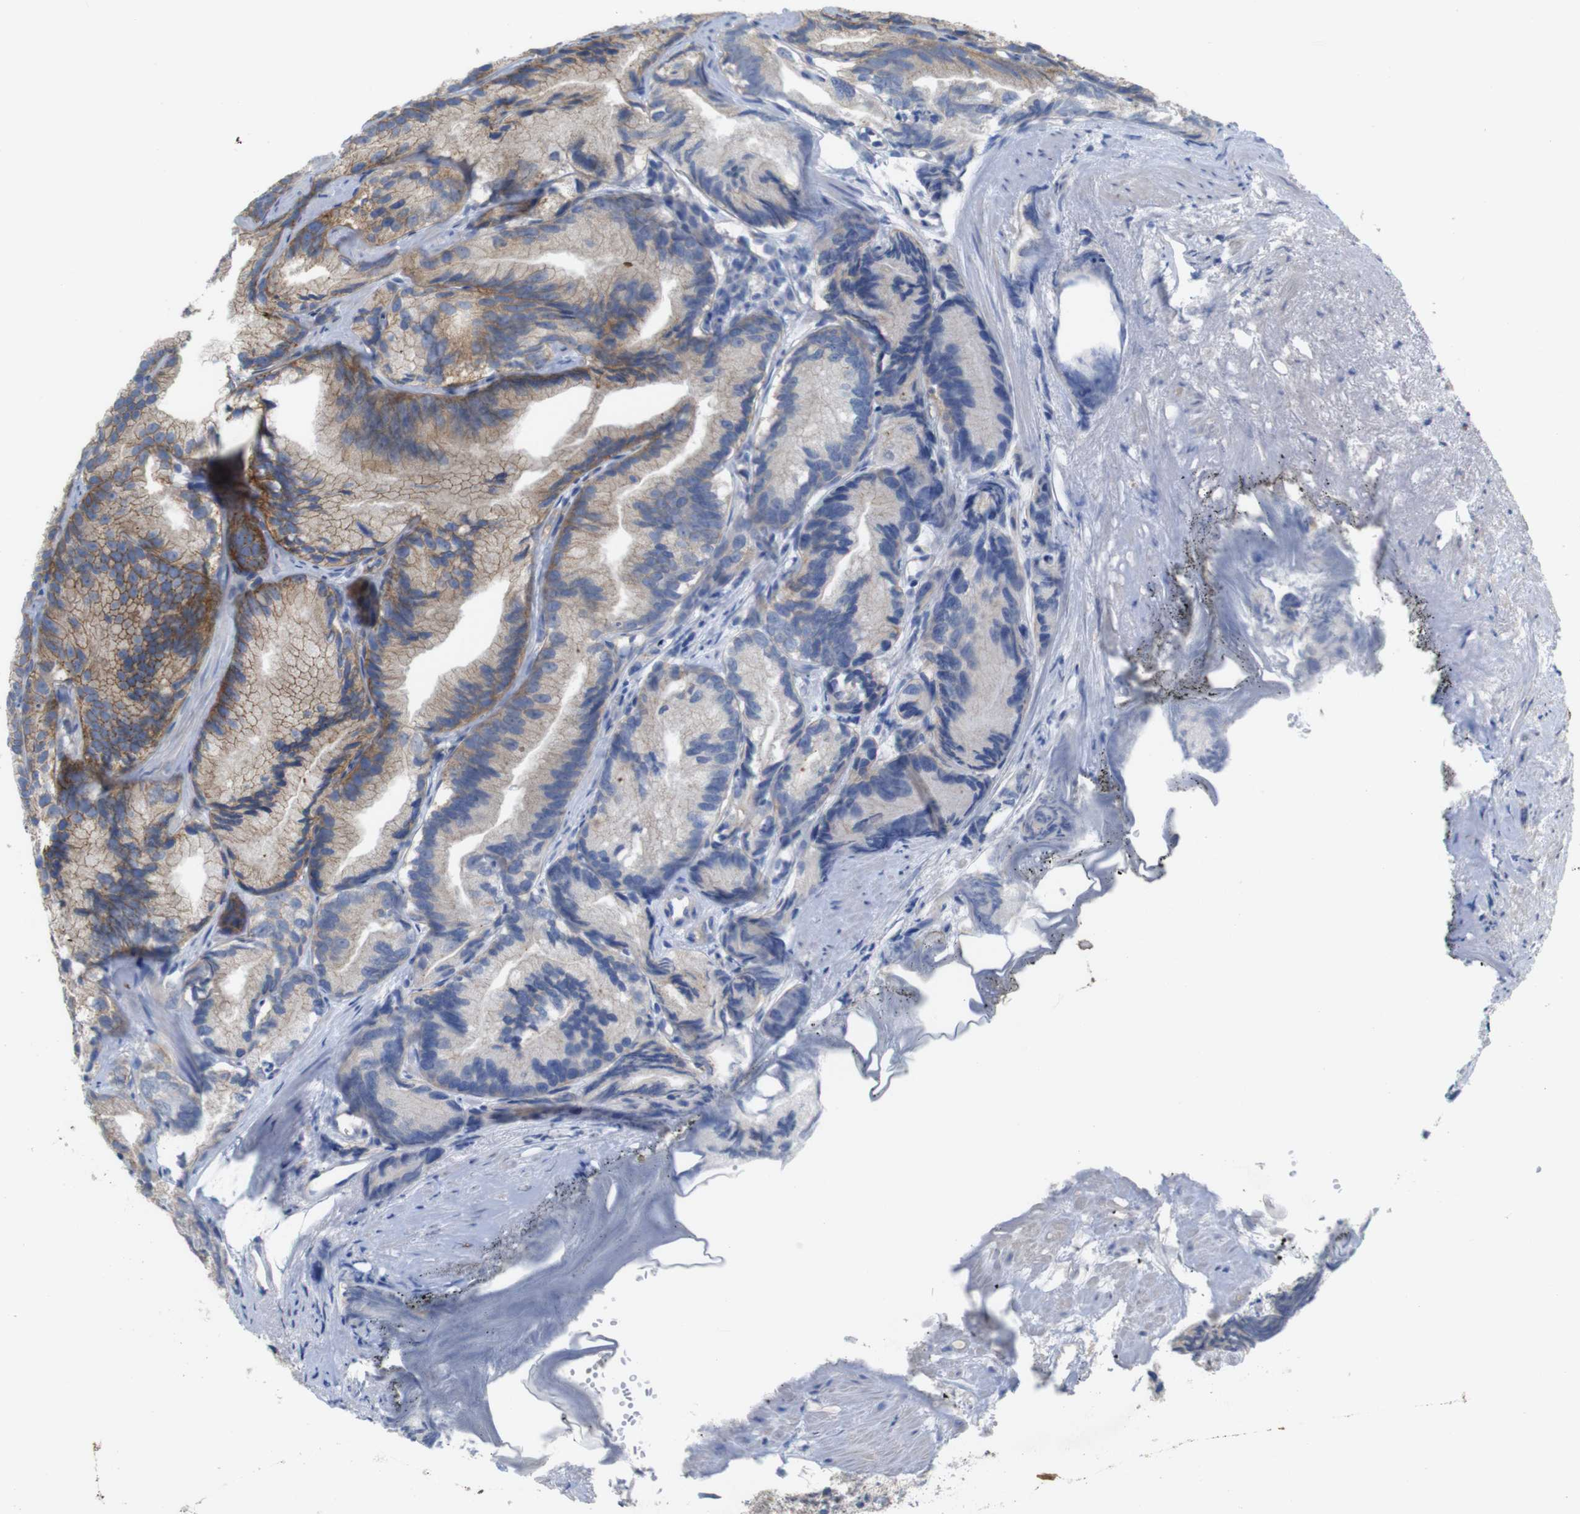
{"staining": {"intensity": "moderate", "quantity": ">75%", "location": "cytoplasmic/membranous"}, "tissue": "prostate cancer", "cell_type": "Tumor cells", "image_type": "cancer", "snomed": [{"axis": "morphology", "description": "Adenocarcinoma, Low grade"}, {"axis": "topography", "description": "Prostate"}], "caption": "Human prostate low-grade adenocarcinoma stained with a brown dye reveals moderate cytoplasmic/membranous positive expression in approximately >75% of tumor cells.", "gene": "KIDINS220", "patient": {"sex": "male", "age": 89}}